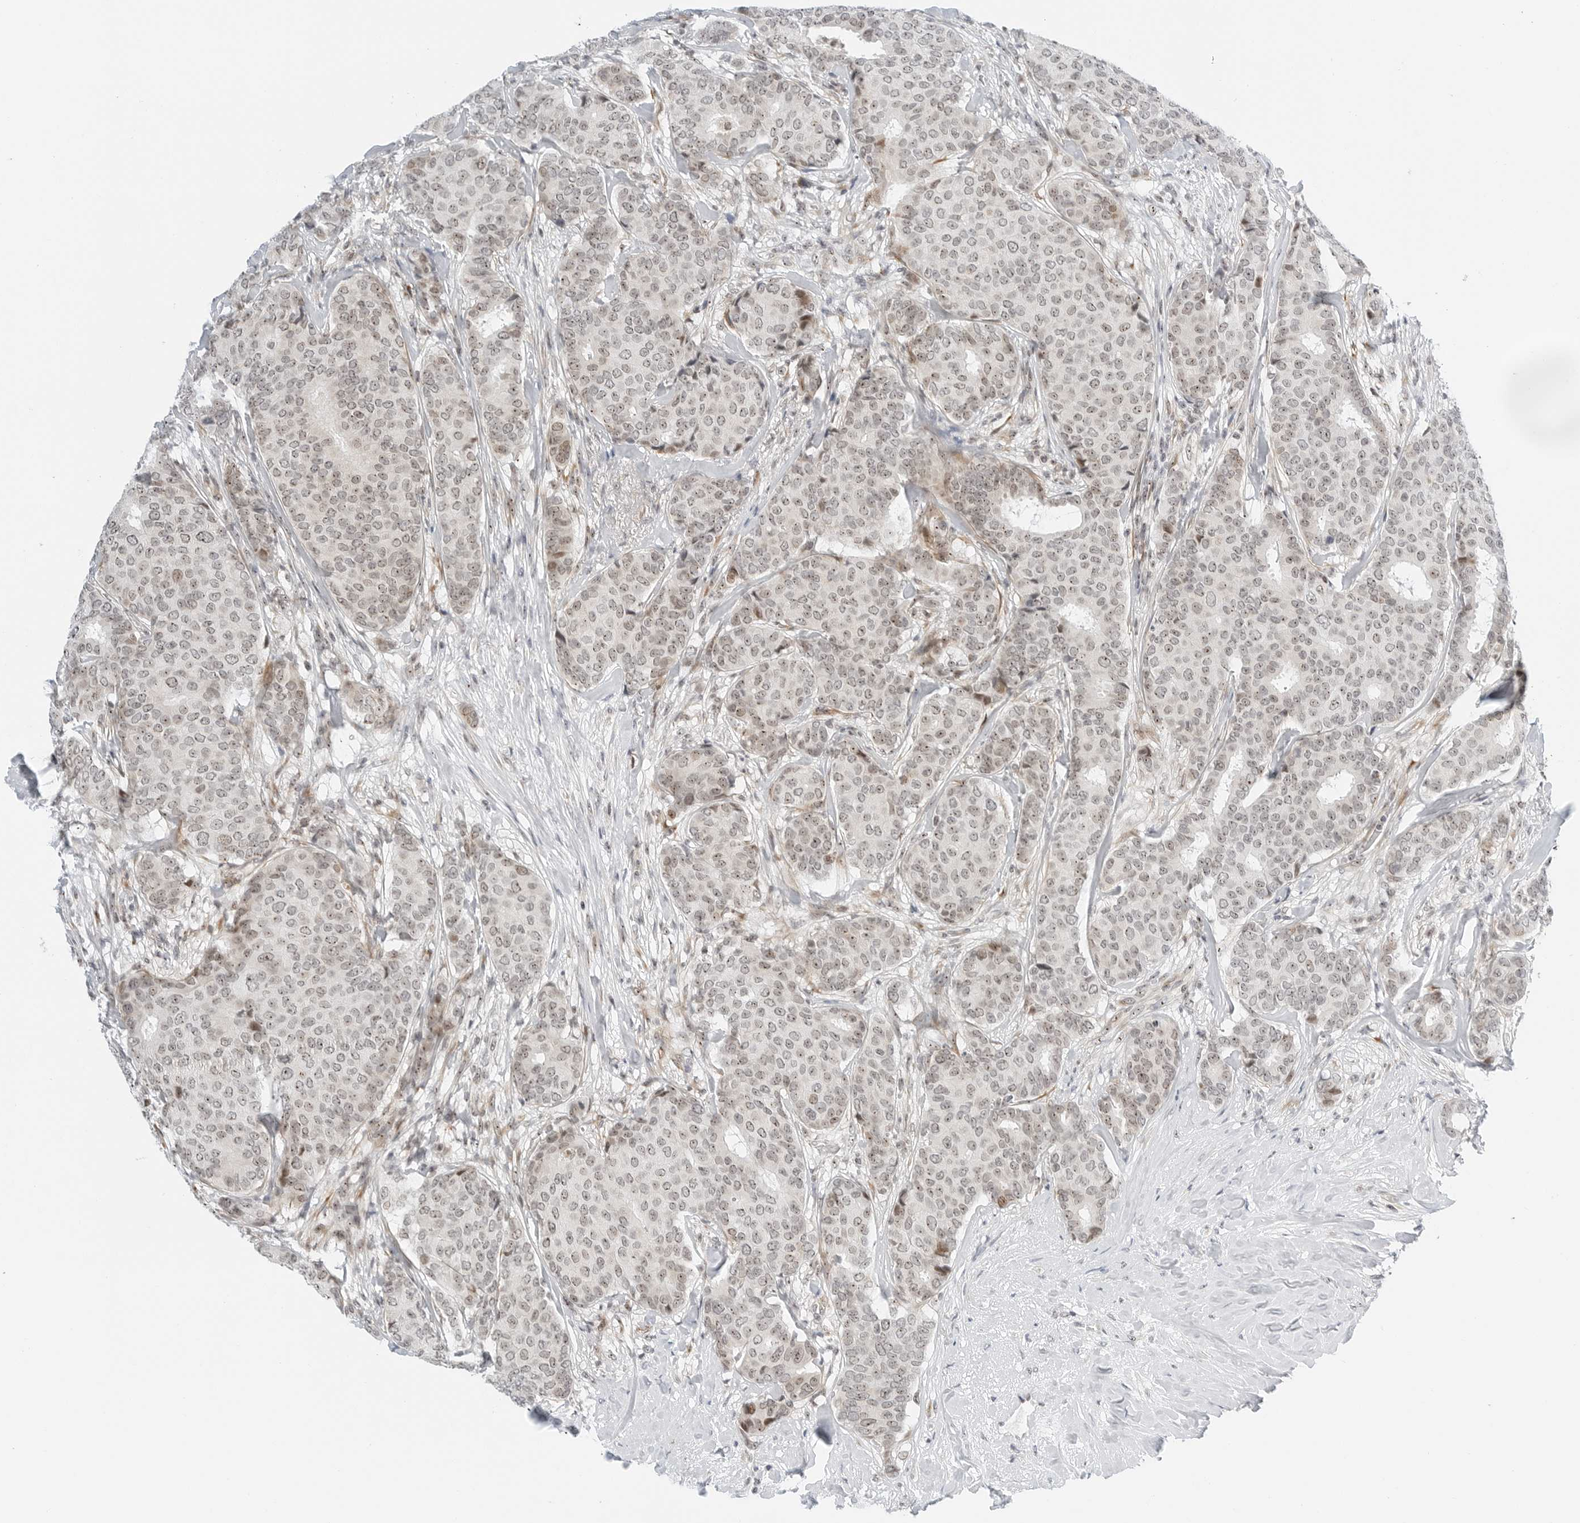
{"staining": {"intensity": "weak", "quantity": ">75%", "location": "nuclear"}, "tissue": "breast cancer", "cell_type": "Tumor cells", "image_type": "cancer", "snomed": [{"axis": "morphology", "description": "Duct carcinoma"}, {"axis": "topography", "description": "Breast"}], "caption": "Protein expression analysis of invasive ductal carcinoma (breast) demonstrates weak nuclear expression in about >75% of tumor cells.", "gene": "RIMKLA", "patient": {"sex": "female", "age": 75}}